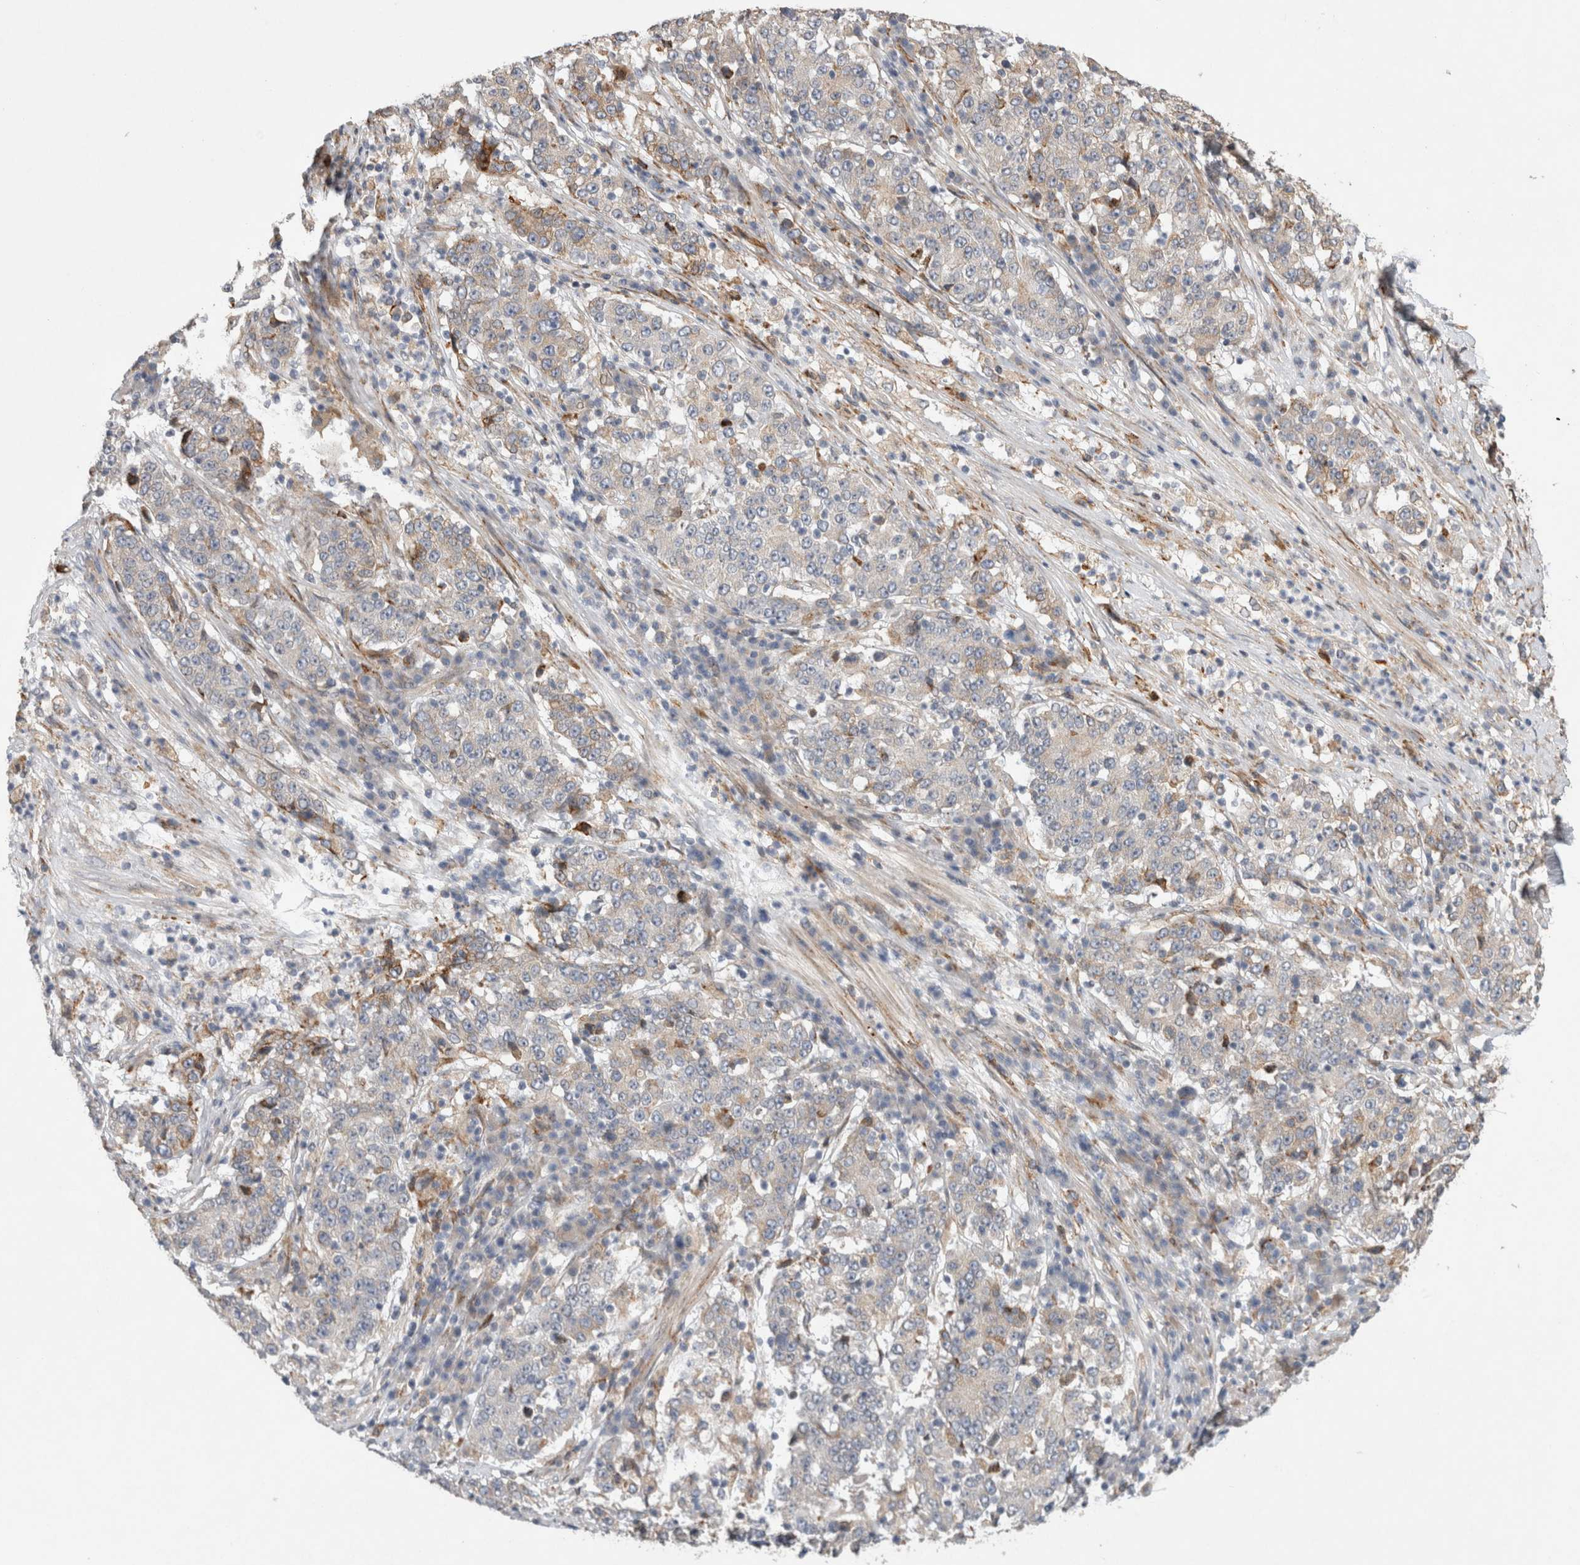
{"staining": {"intensity": "weak", "quantity": "<25%", "location": "cytoplasmic/membranous"}, "tissue": "stomach cancer", "cell_type": "Tumor cells", "image_type": "cancer", "snomed": [{"axis": "morphology", "description": "Adenocarcinoma, NOS"}, {"axis": "topography", "description": "Stomach"}], "caption": "Tumor cells show no significant protein staining in stomach cancer.", "gene": "TRMT9B", "patient": {"sex": "male", "age": 59}}